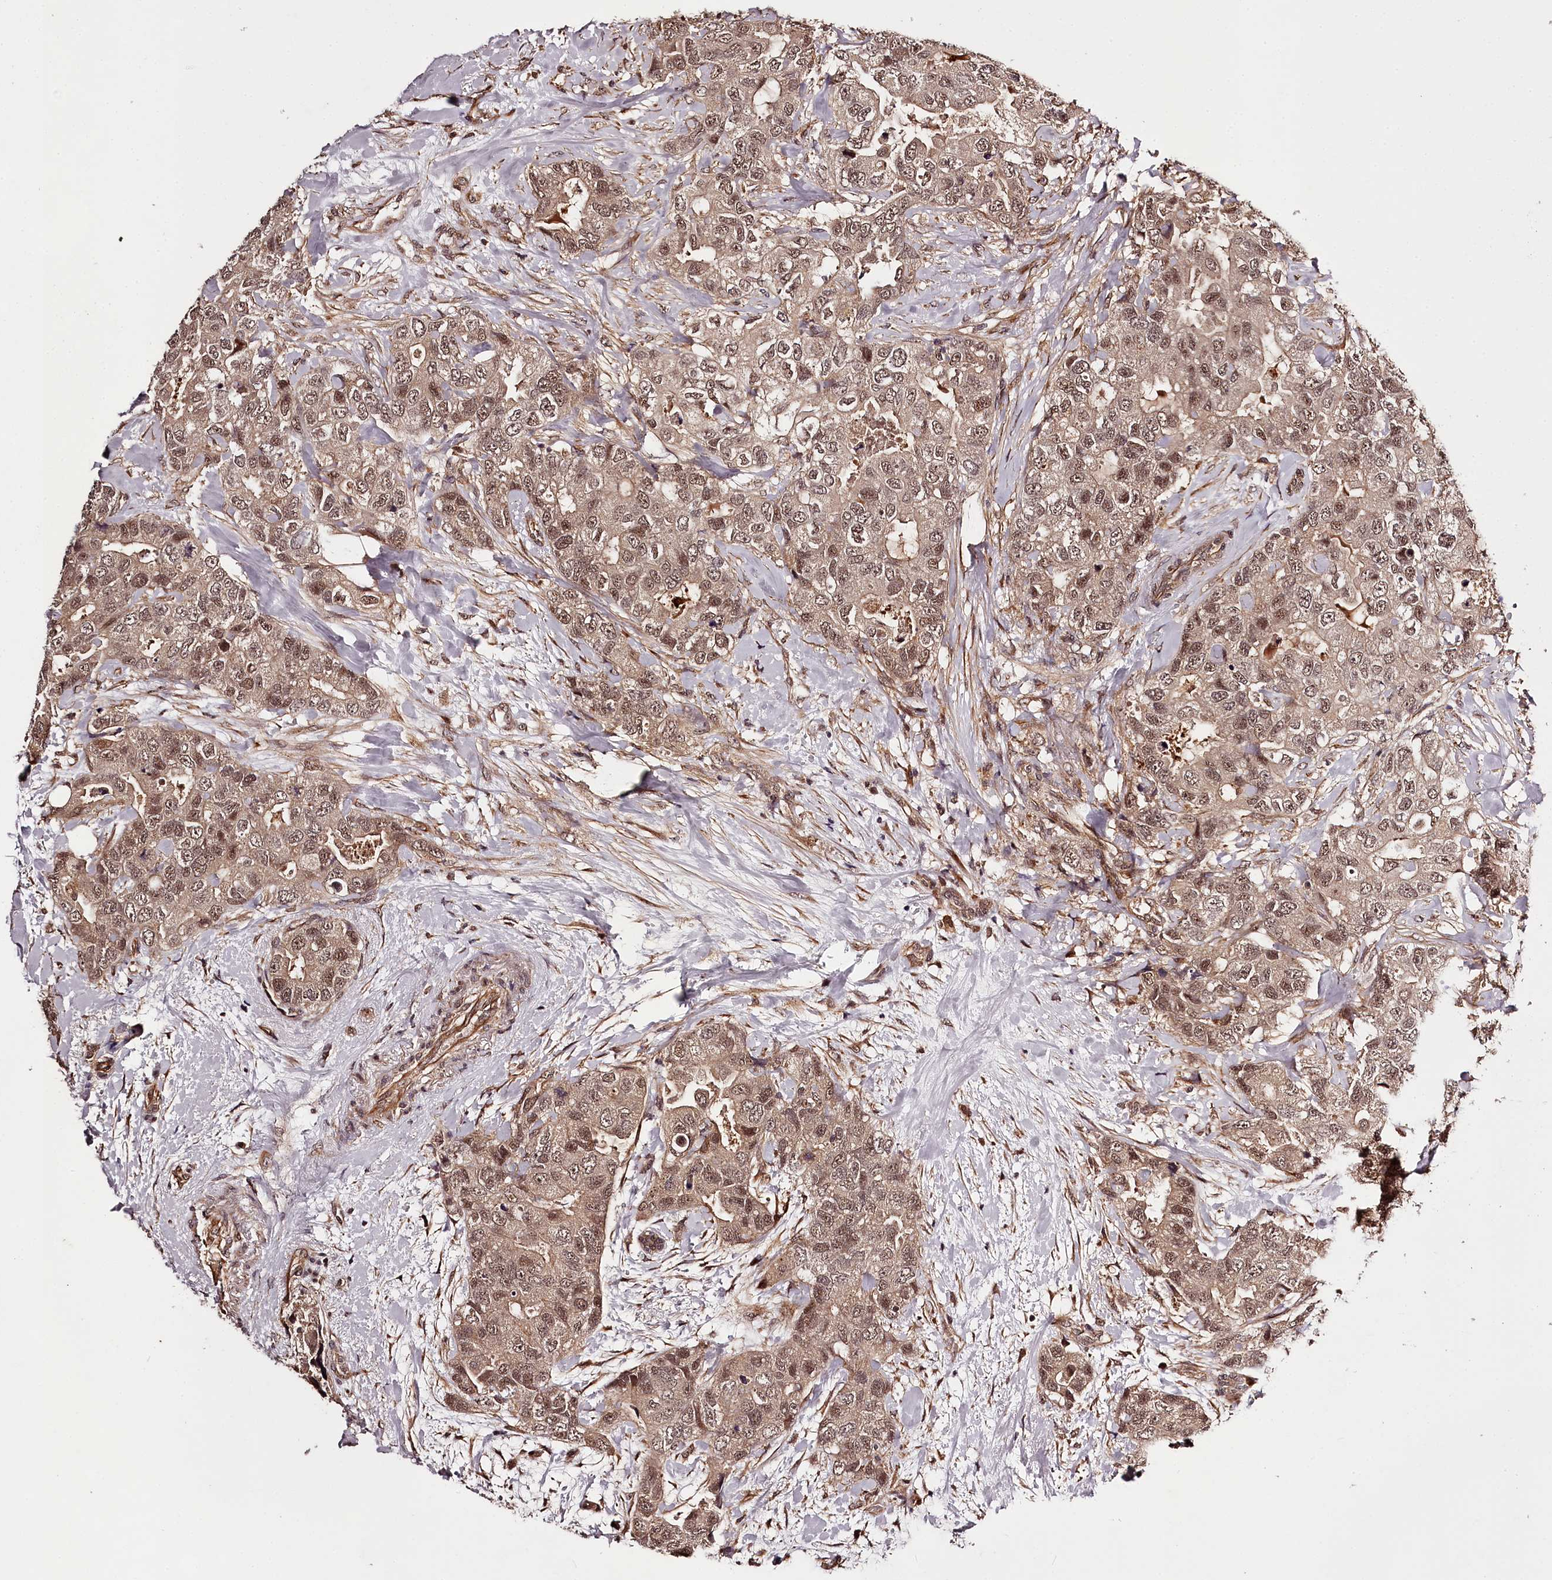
{"staining": {"intensity": "moderate", "quantity": ">75%", "location": "cytoplasmic/membranous,nuclear"}, "tissue": "breast cancer", "cell_type": "Tumor cells", "image_type": "cancer", "snomed": [{"axis": "morphology", "description": "Duct carcinoma"}, {"axis": "topography", "description": "Breast"}], "caption": "Protein staining exhibits moderate cytoplasmic/membranous and nuclear positivity in approximately >75% of tumor cells in breast cancer.", "gene": "MAML3", "patient": {"sex": "female", "age": 62}}